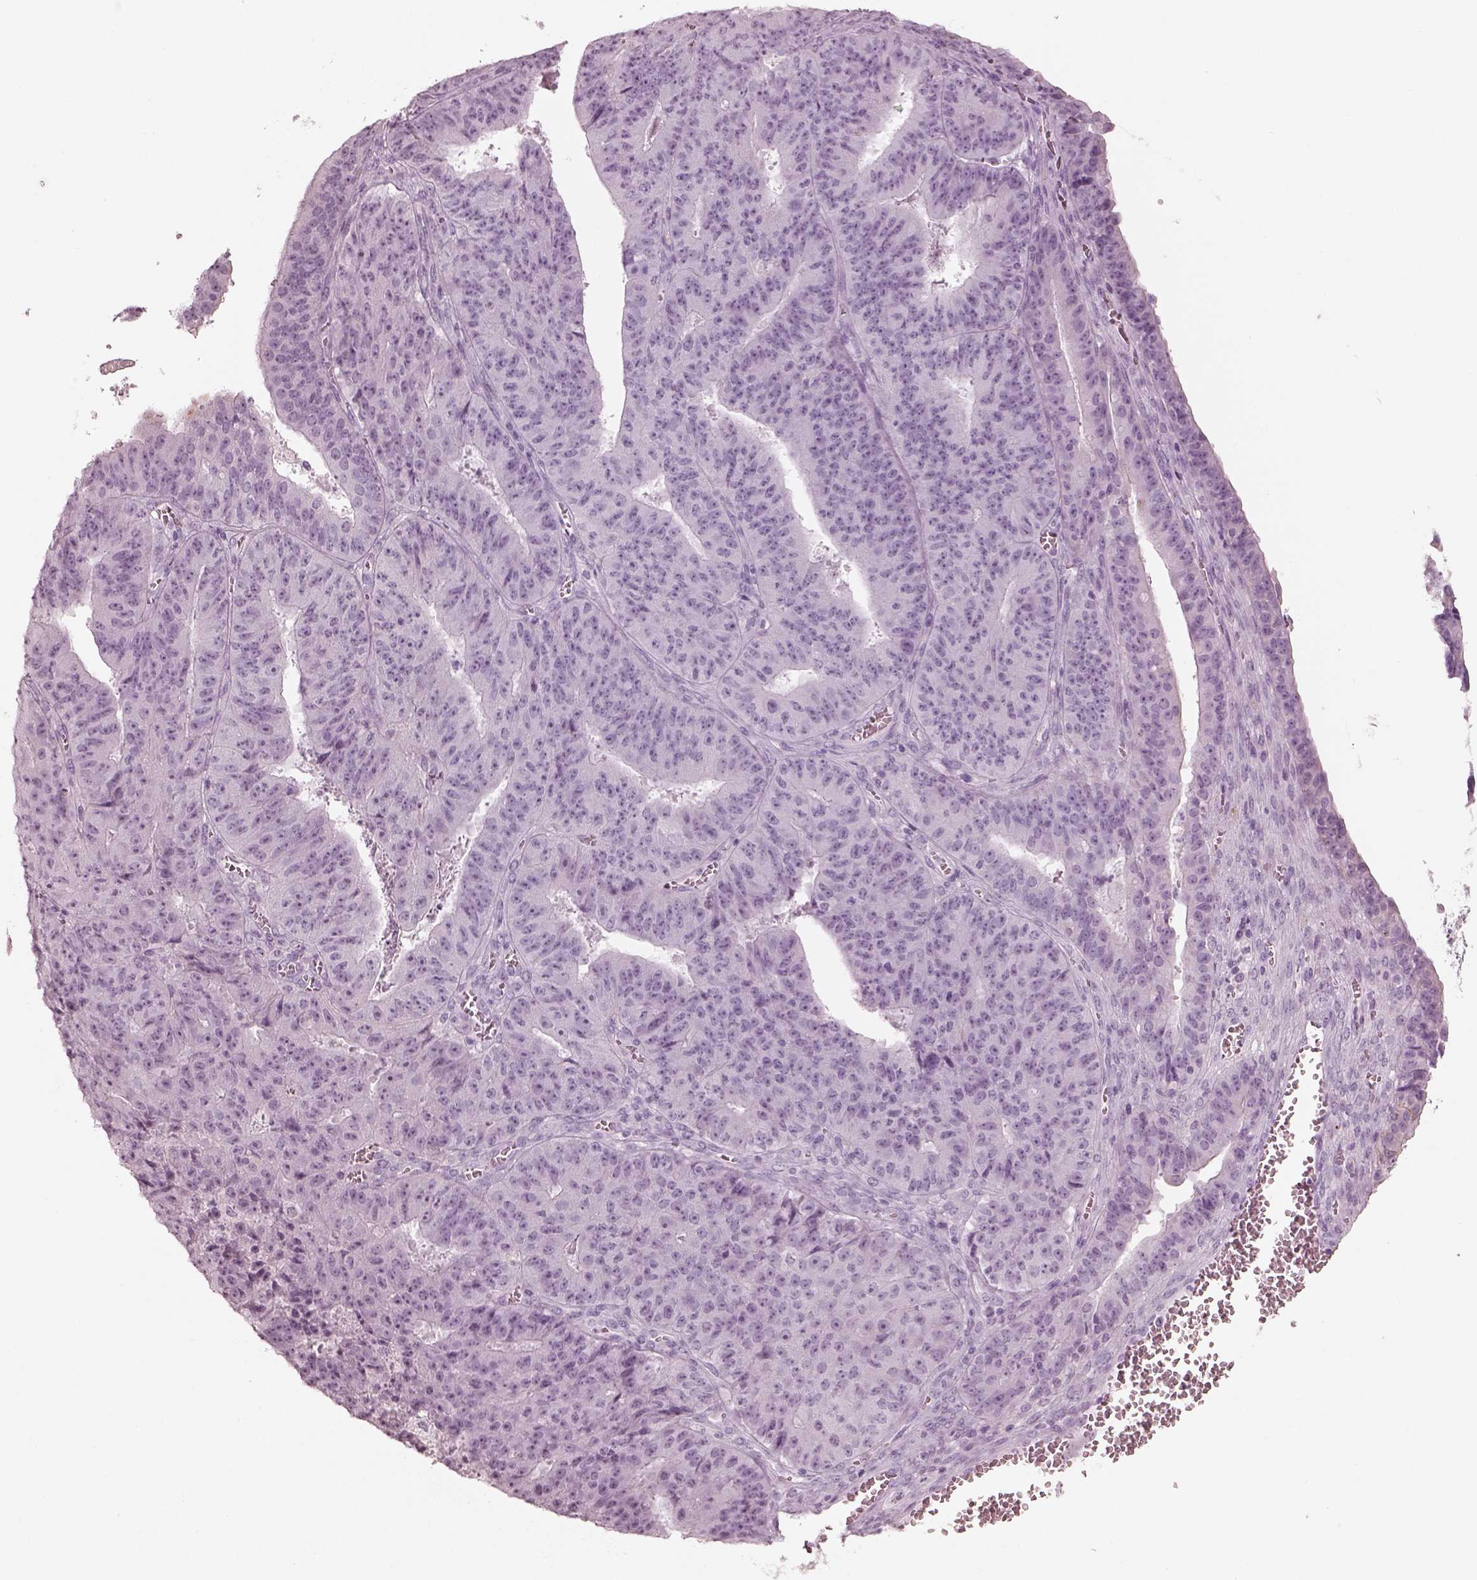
{"staining": {"intensity": "negative", "quantity": "none", "location": "none"}, "tissue": "ovarian cancer", "cell_type": "Tumor cells", "image_type": "cancer", "snomed": [{"axis": "morphology", "description": "Carcinoma, endometroid"}, {"axis": "topography", "description": "Ovary"}], "caption": "Immunohistochemical staining of ovarian endometroid carcinoma reveals no significant expression in tumor cells. (DAB immunohistochemistry (IHC), high magnification).", "gene": "PON3", "patient": {"sex": "female", "age": 42}}